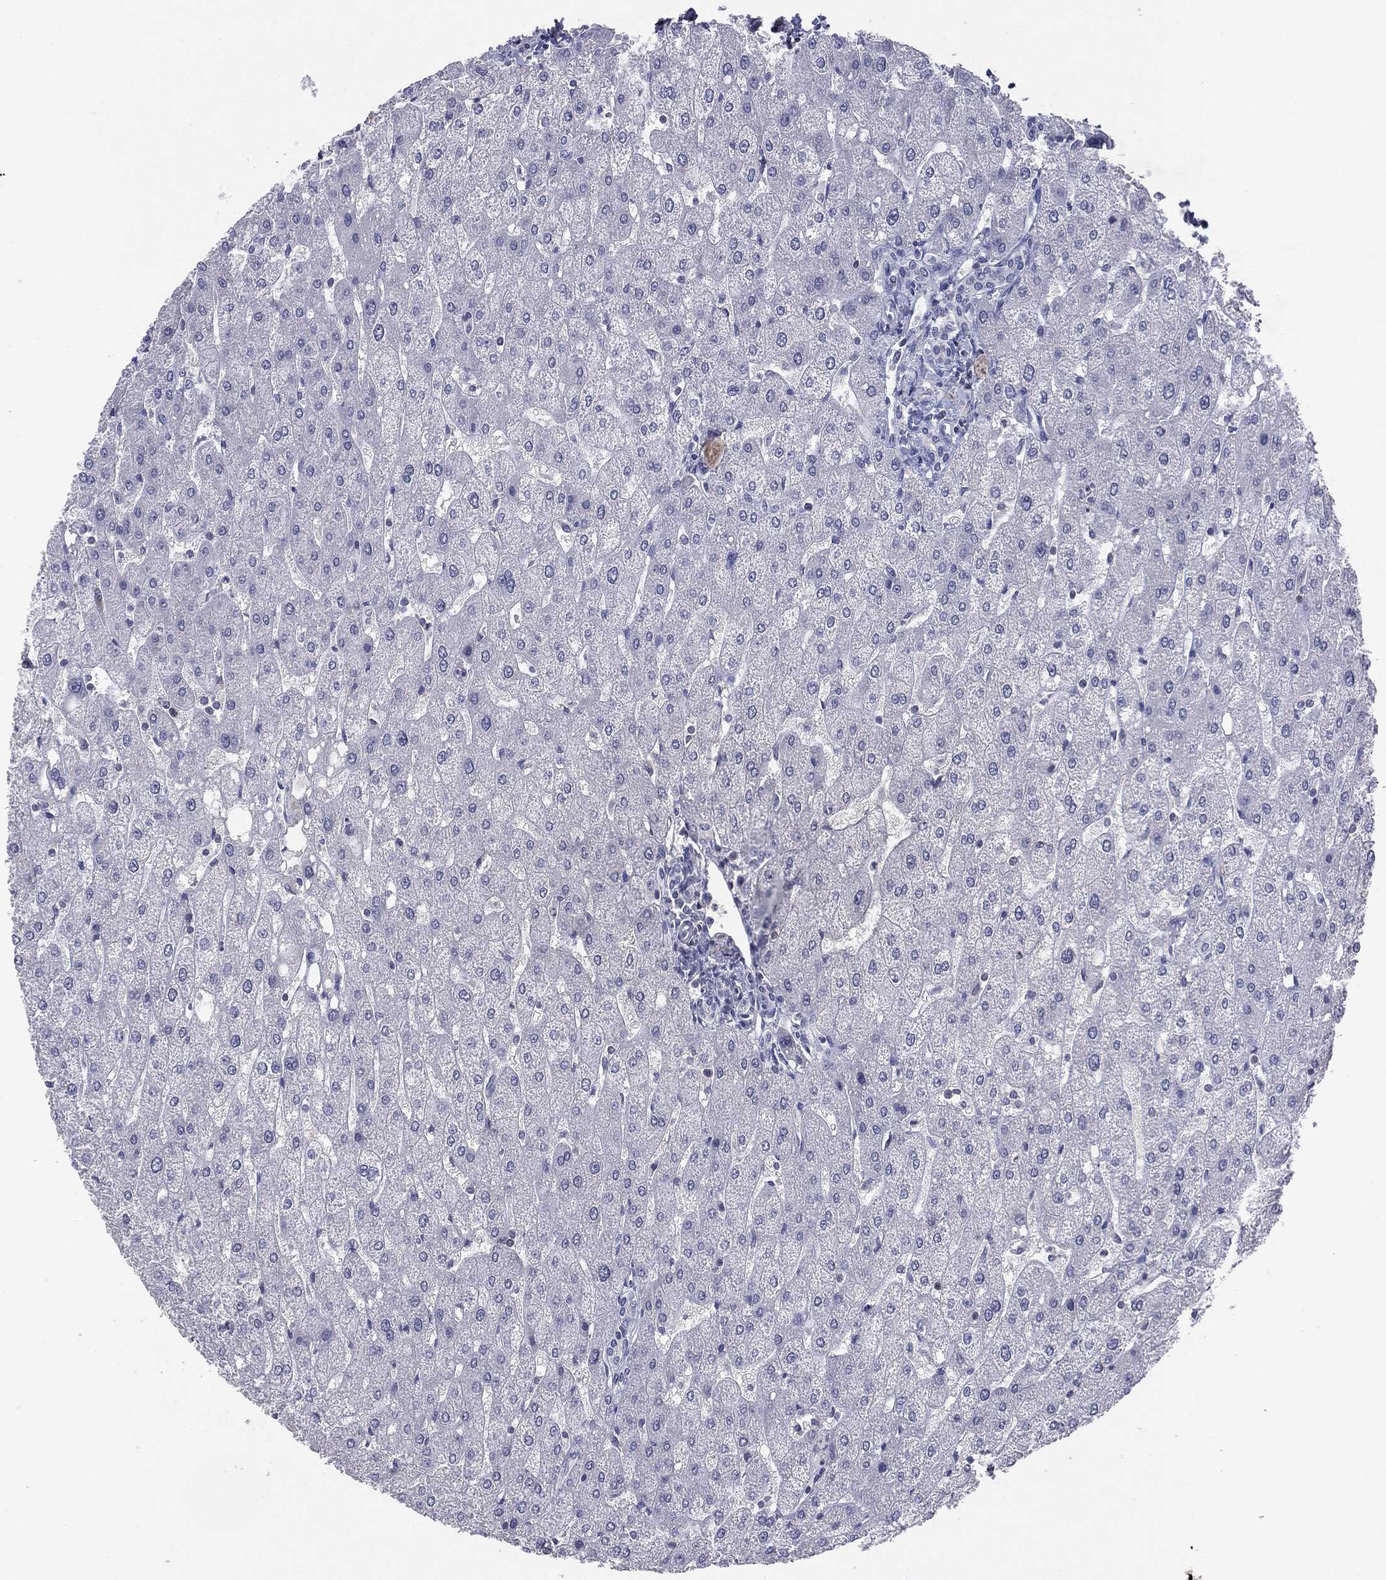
{"staining": {"intensity": "negative", "quantity": "none", "location": "none"}, "tissue": "liver", "cell_type": "Cholangiocytes", "image_type": "normal", "snomed": [{"axis": "morphology", "description": "Normal tissue, NOS"}, {"axis": "topography", "description": "Liver"}], "caption": "This is an immunohistochemistry (IHC) photomicrograph of unremarkable human liver. There is no staining in cholangiocytes.", "gene": "KIF2C", "patient": {"sex": "male", "age": 67}}